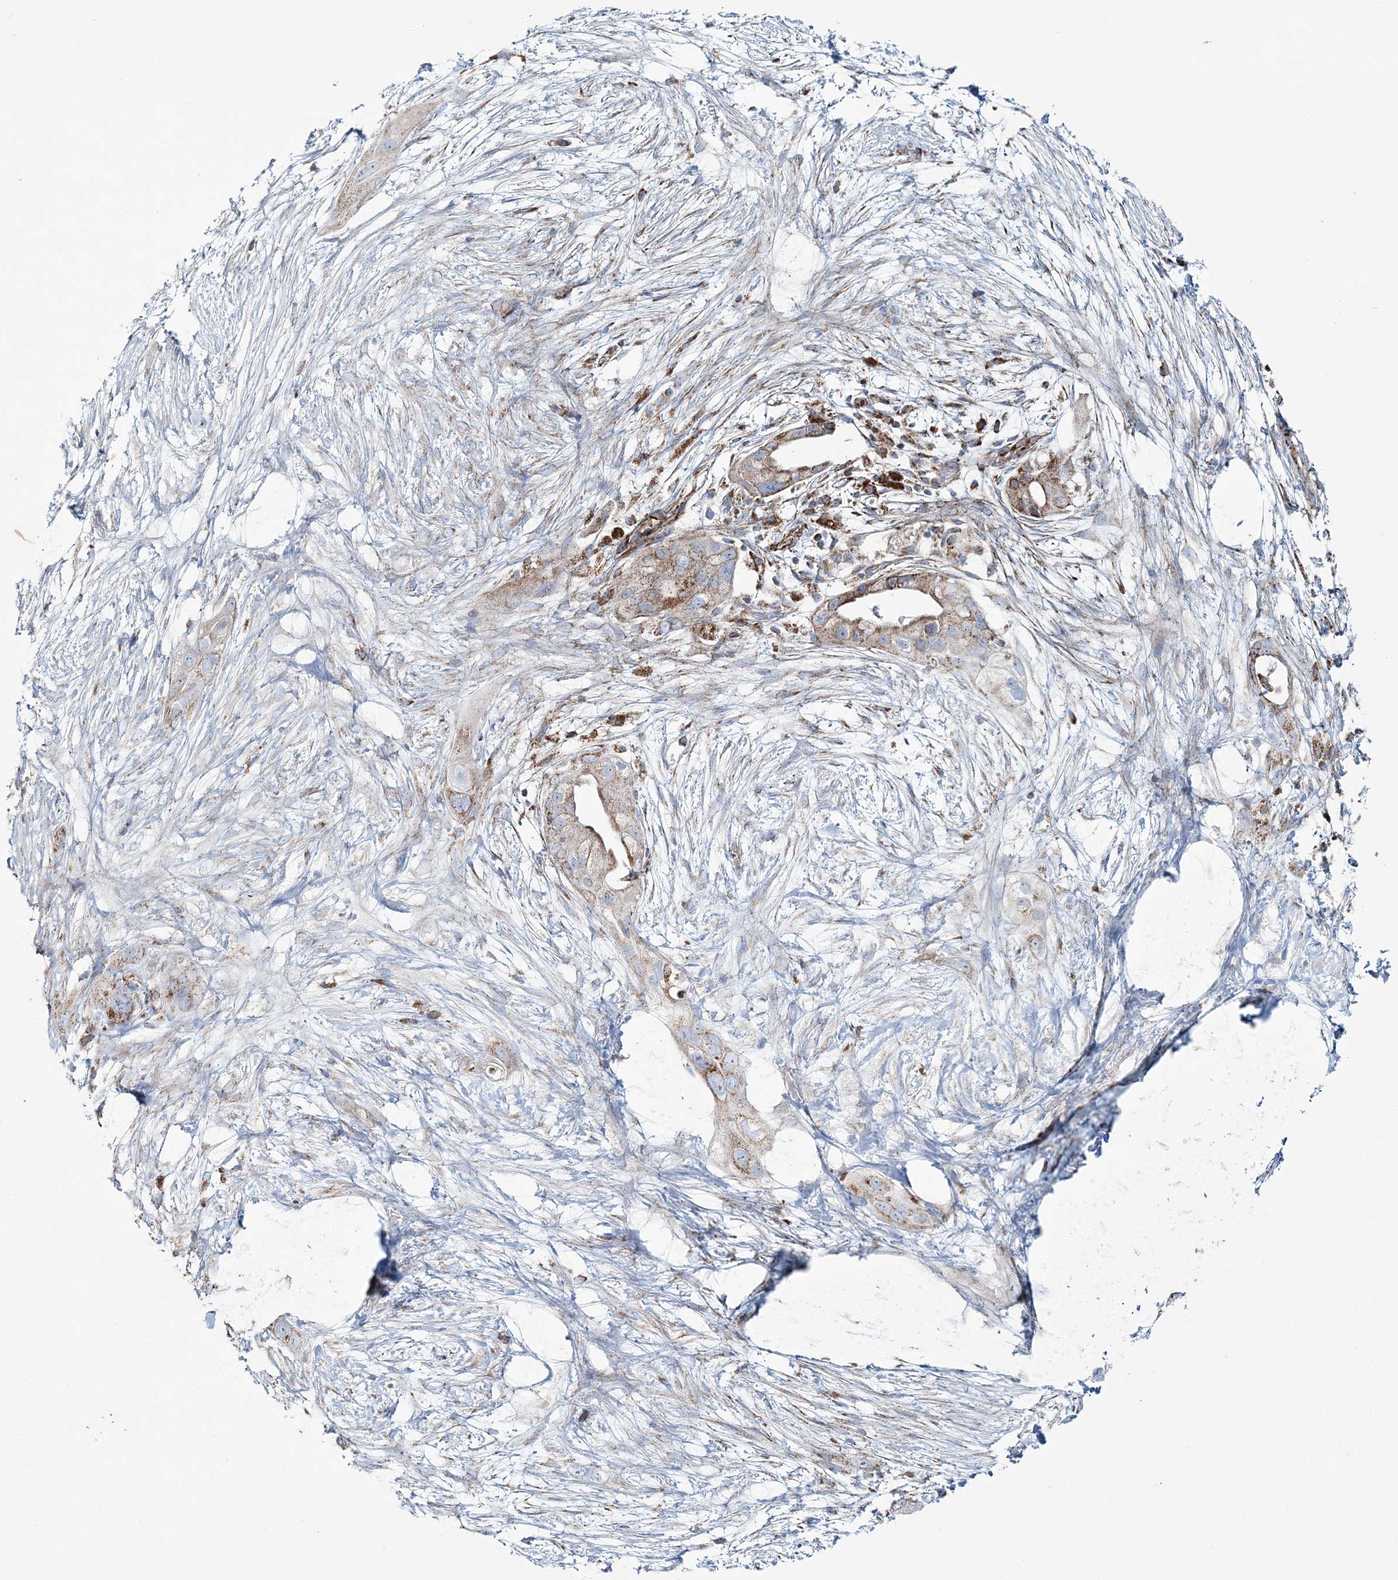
{"staining": {"intensity": "moderate", "quantity": ">75%", "location": "cytoplasmic/membranous"}, "tissue": "pancreatic cancer", "cell_type": "Tumor cells", "image_type": "cancer", "snomed": [{"axis": "morphology", "description": "Adenocarcinoma, NOS"}, {"axis": "topography", "description": "Pancreas"}], "caption": "This image exhibits immunohistochemistry staining of pancreatic adenocarcinoma, with medium moderate cytoplasmic/membranous positivity in approximately >75% of tumor cells.", "gene": "ARHGAP6", "patient": {"sex": "male", "age": 53}}